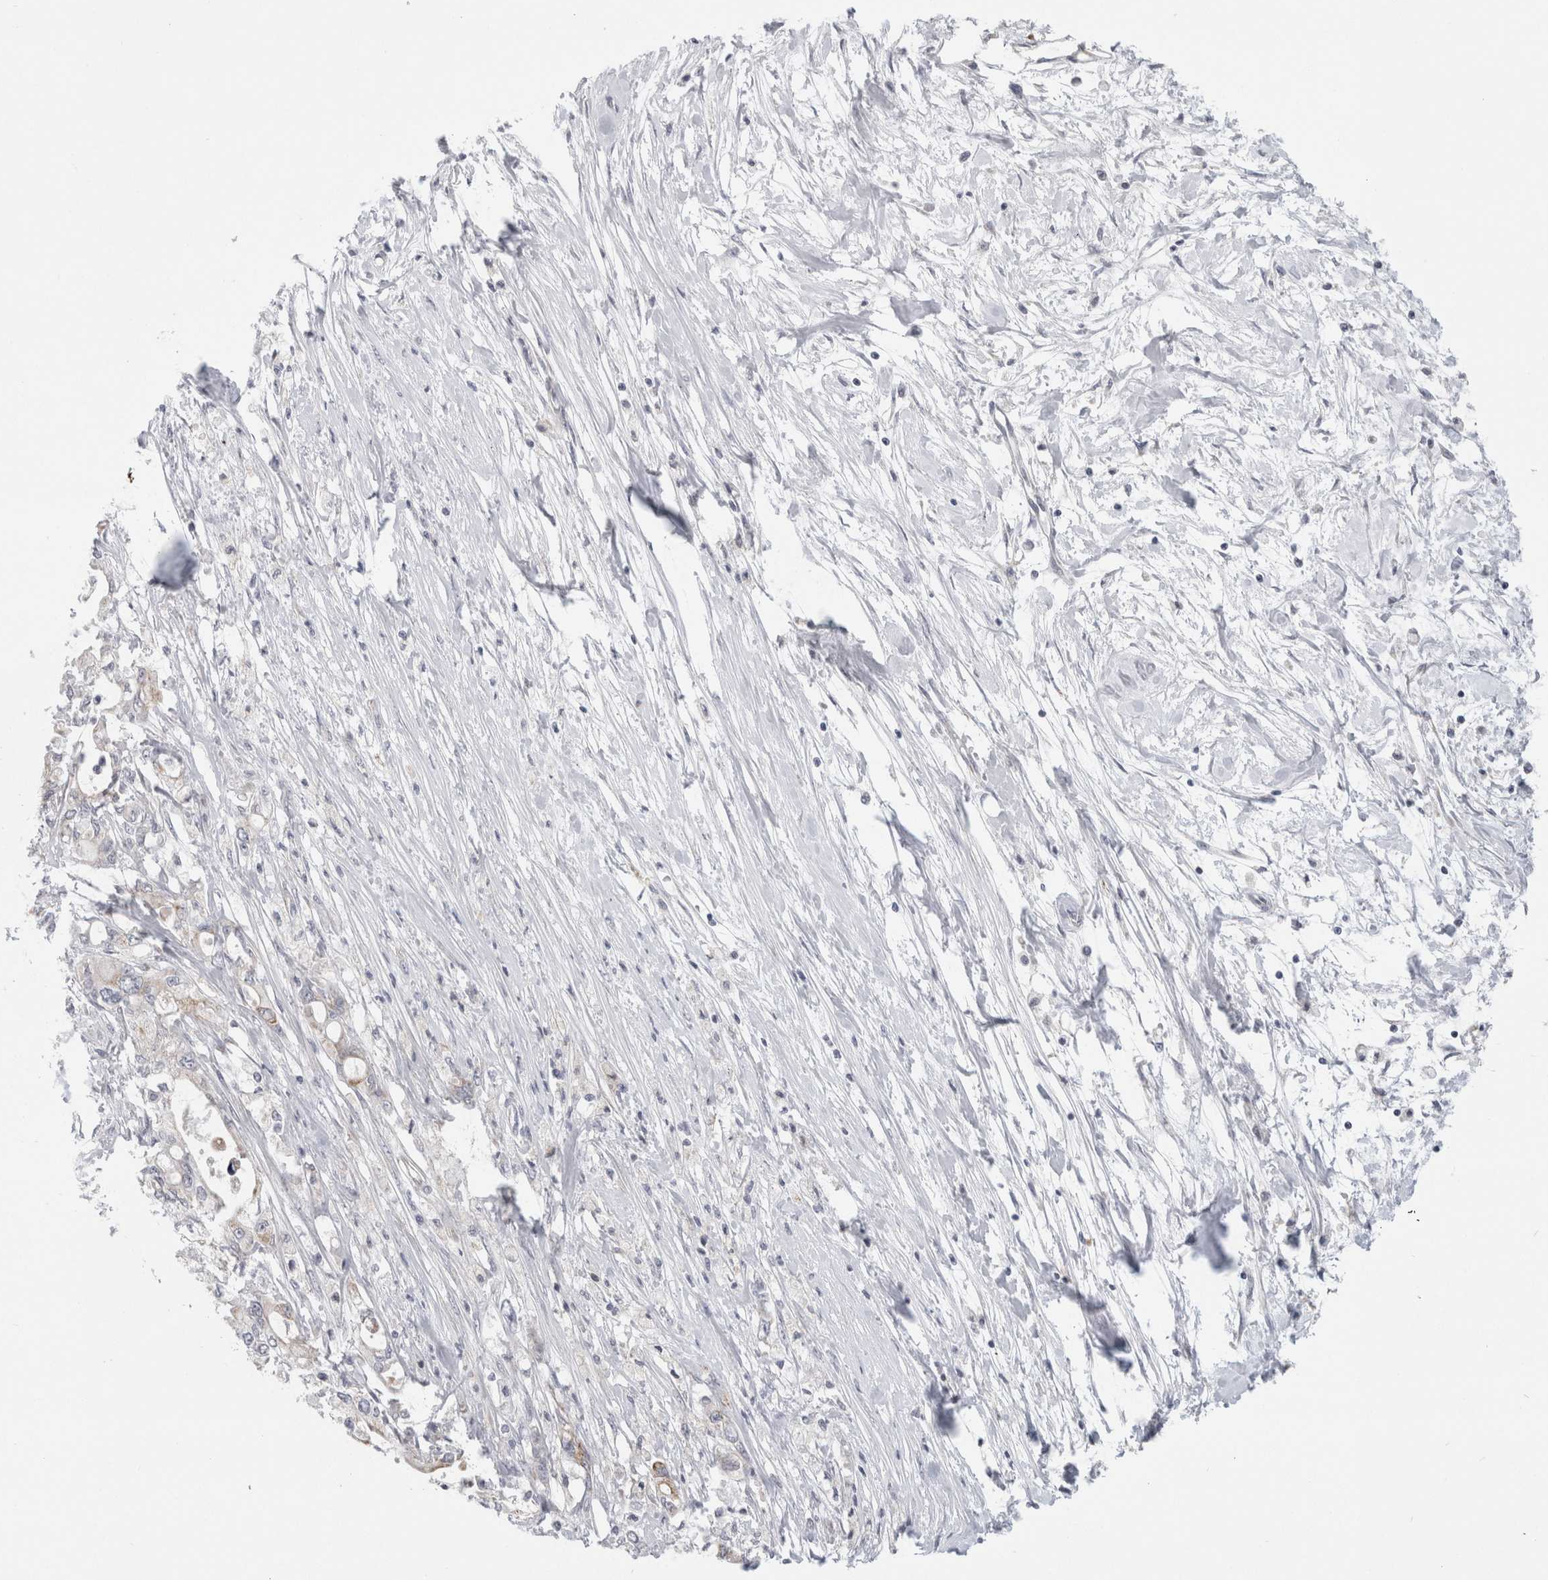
{"staining": {"intensity": "weak", "quantity": "<25%", "location": "cytoplasmic/membranous"}, "tissue": "pancreatic cancer", "cell_type": "Tumor cells", "image_type": "cancer", "snomed": [{"axis": "morphology", "description": "Adenocarcinoma, NOS"}, {"axis": "topography", "description": "Pancreas"}], "caption": "The image reveals no staining of tumor cells in pancreatic adenocarcinoma.", "gene": "FAHD1", "patient": {"sex": "male", "age": 79}}